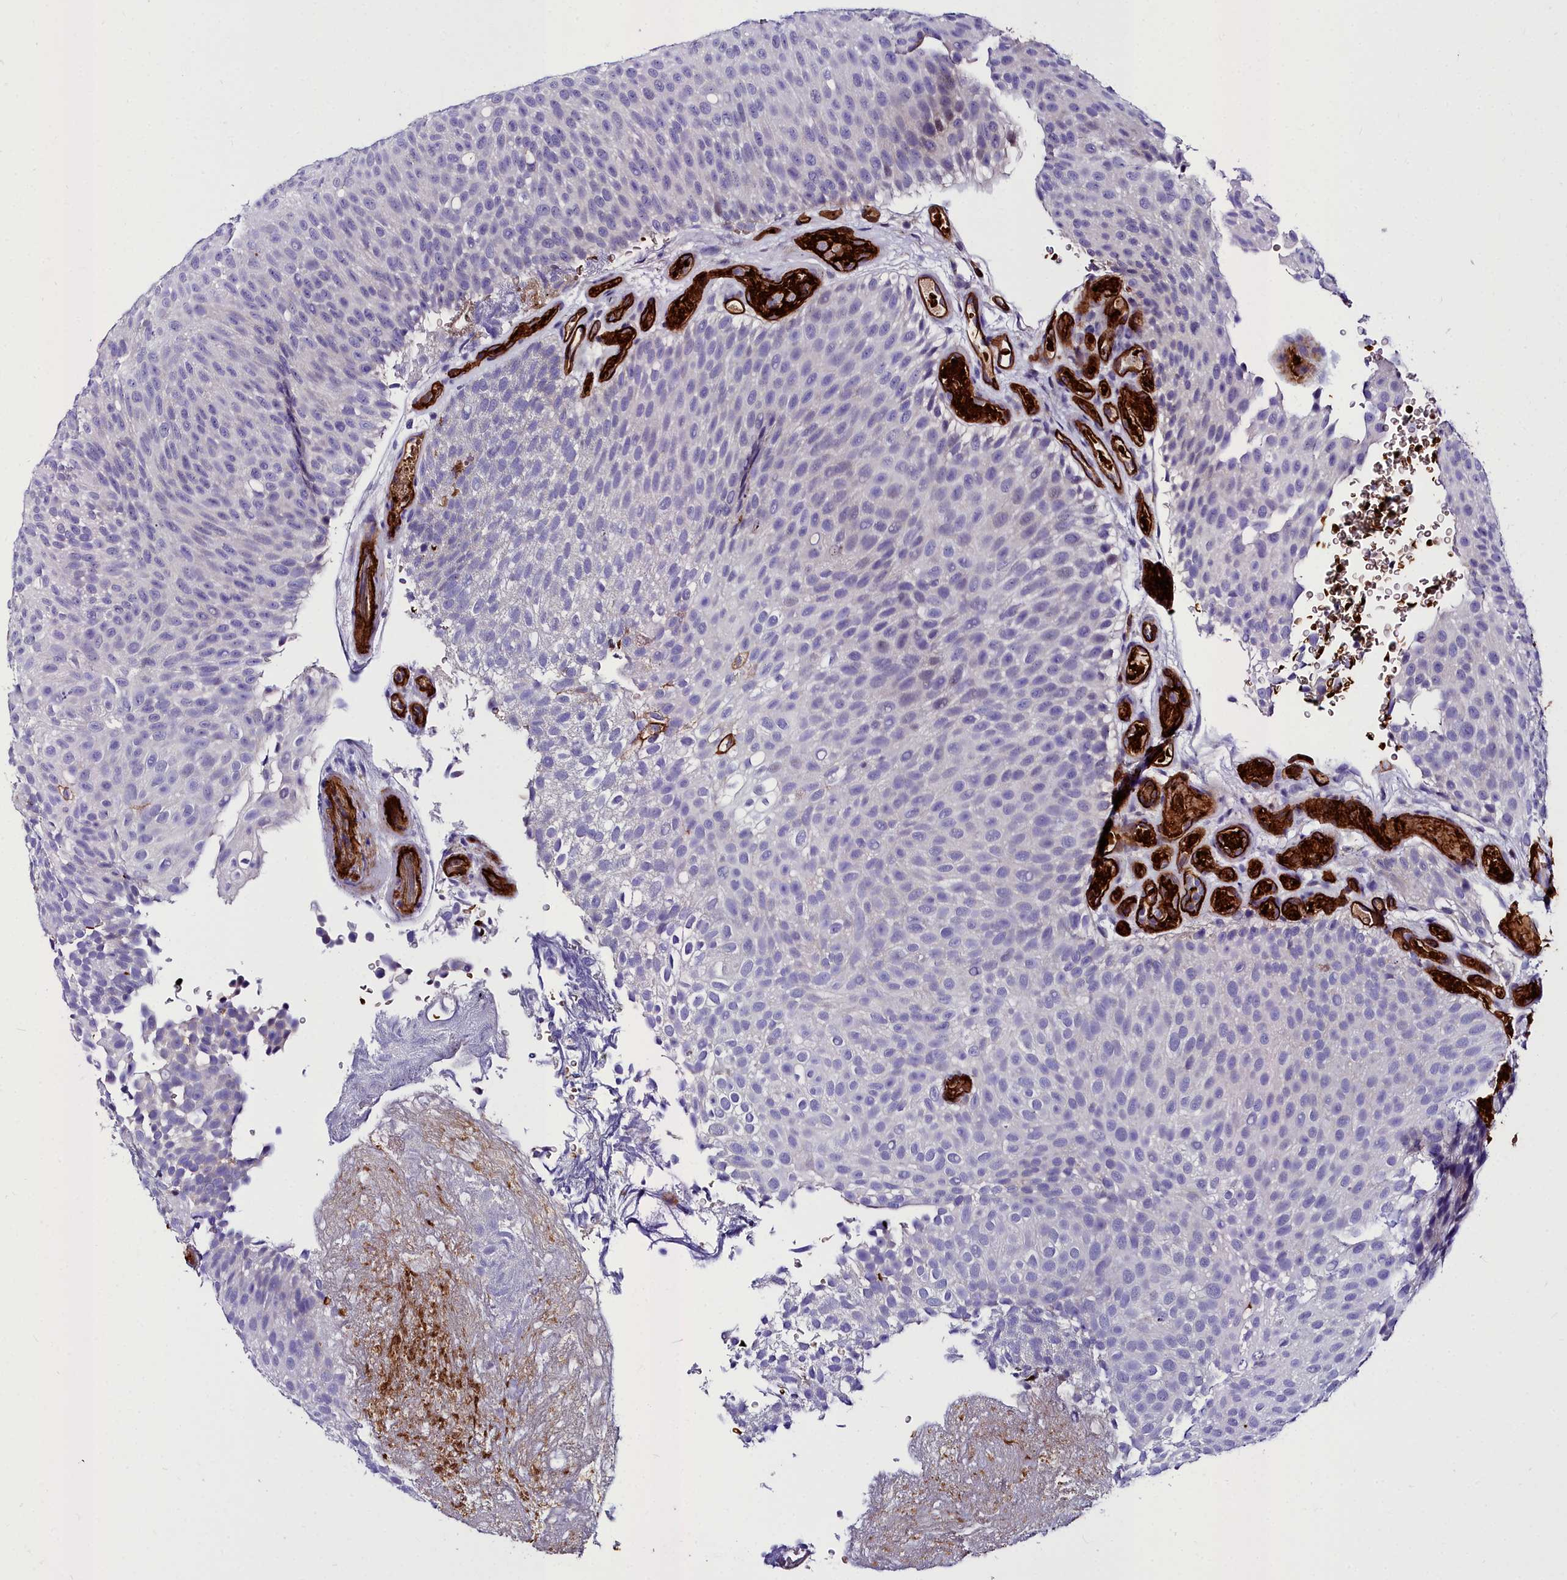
{"staining": {"intensity": "negative", "quantity": "none", "location": "none"}, "tissue": "urothelial cancer", "cell_type": "Tumor cells", "image_type": "cancer", "snomed": [{"axis": "morphology", "description": "Urothelial carcinoma, Low grade"}, {"axis": "topography", "description": "Urinary bladder"}], "caption": "The photomicrograph displays no staining of tumor cells in low-grade urothelial carcinoma.", "gene": "CYP4F11", "patient": {"sex": "male", "age": 78}}